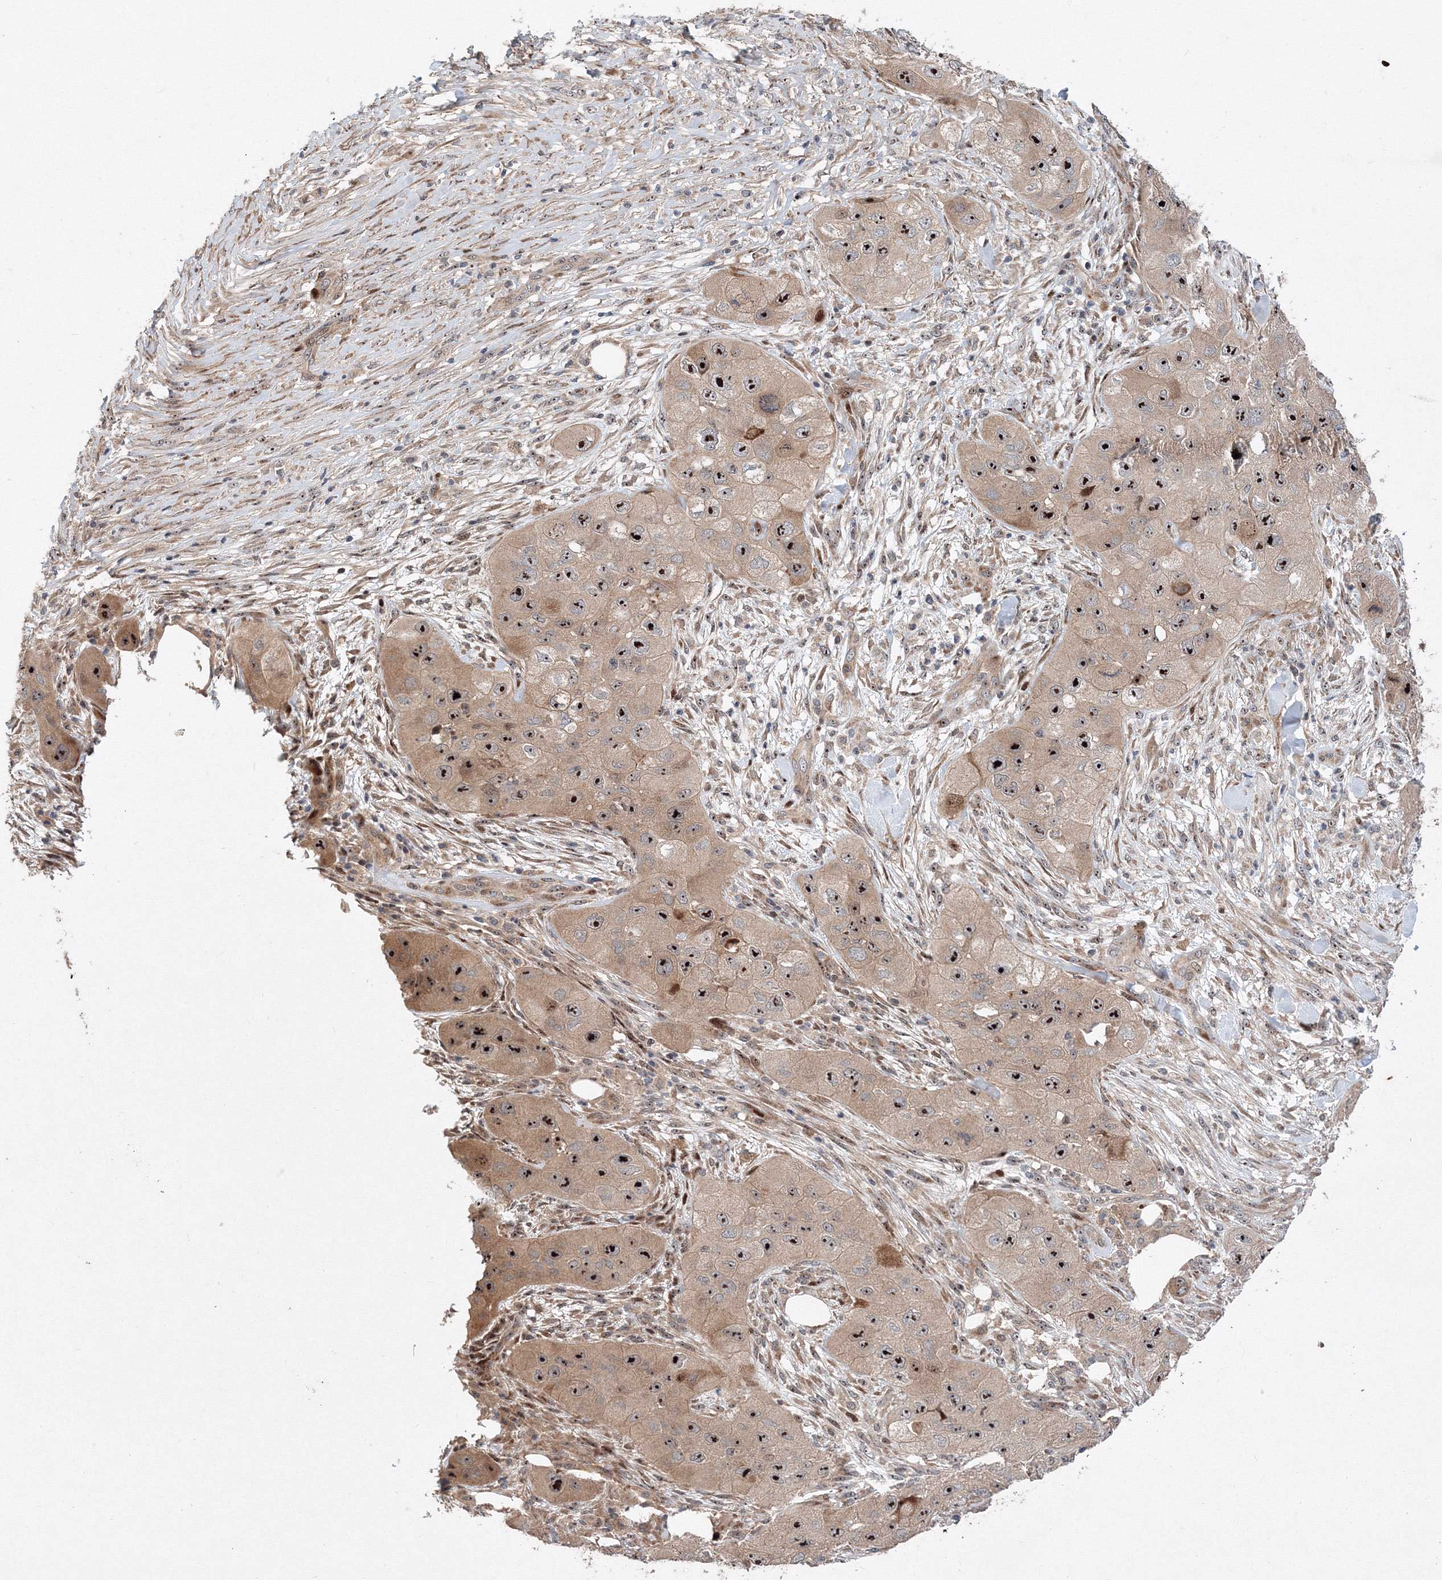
{"staining": {"intensity": "strong", "quantity": "25%-75%", "location": "cytoplasmic/membranous,nuclear"}, "tissue": "skin cancer", "cell_type": "Tumor cells", "image_type": "cancer", "snomed": [{"axis": "morphology", "description": "Squamous cell carcinoma, NOS"}, {"axis": "topography", "description": "Skin"}, {"axis": "topography", "description": "Subcutis"}], "caption": "Squamous cell carcinoma (skin) tissue shows strong cytoplasmic/membranous and nuclear staining in about 25%-75% of tumor cells, visualized by immunohistochemistry. (Stains: DAB (3,3'-diaminobenzidine) in brown, nuclei in blue, Microscopy: brightfield microscopy at high magnification).", "gene": "ANKAR", "patient": {"sex": "male", "age": 73}}